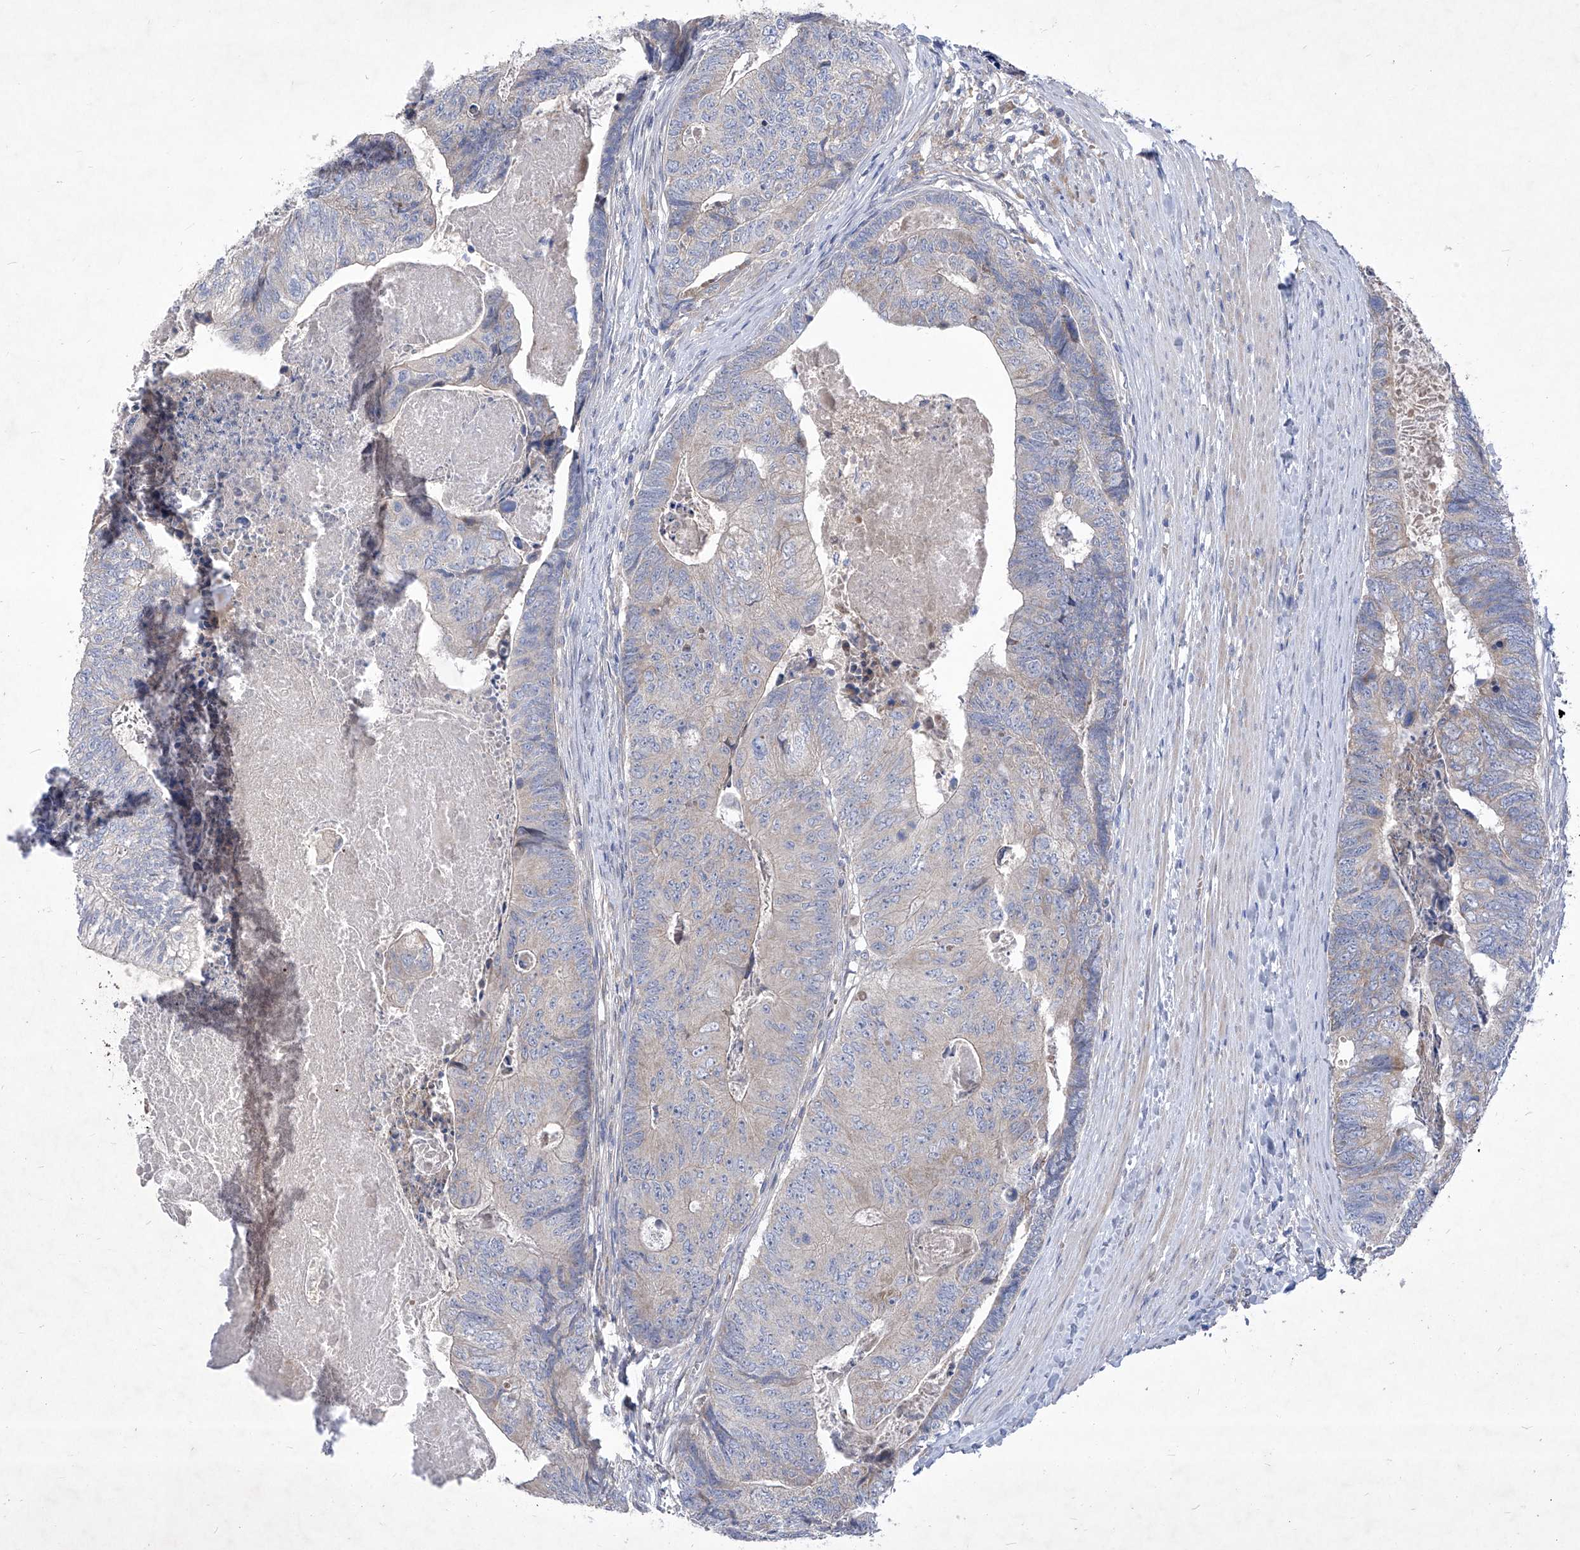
{"staining": {"intensity": "weak", "quantity": "<25%", "location": "cytoplasmic/membranous"}, "tissue": "colorectal cancer", "cell_type": "Tumor cells", "image_type": "cancer", "snomed": [{"axis": "morphology", "description": "Adenocarcinoma, NOS"}, {"axis": "topography", "description": "Colon"}], "caption": "This is a histopathology image of immunohistochemistry (IHC) staining of adenocarcinoma (colorectal), which shows no expression in tumor cells.", "gene": "COQ3", "patient": {"sex": "female", "age": 67}}